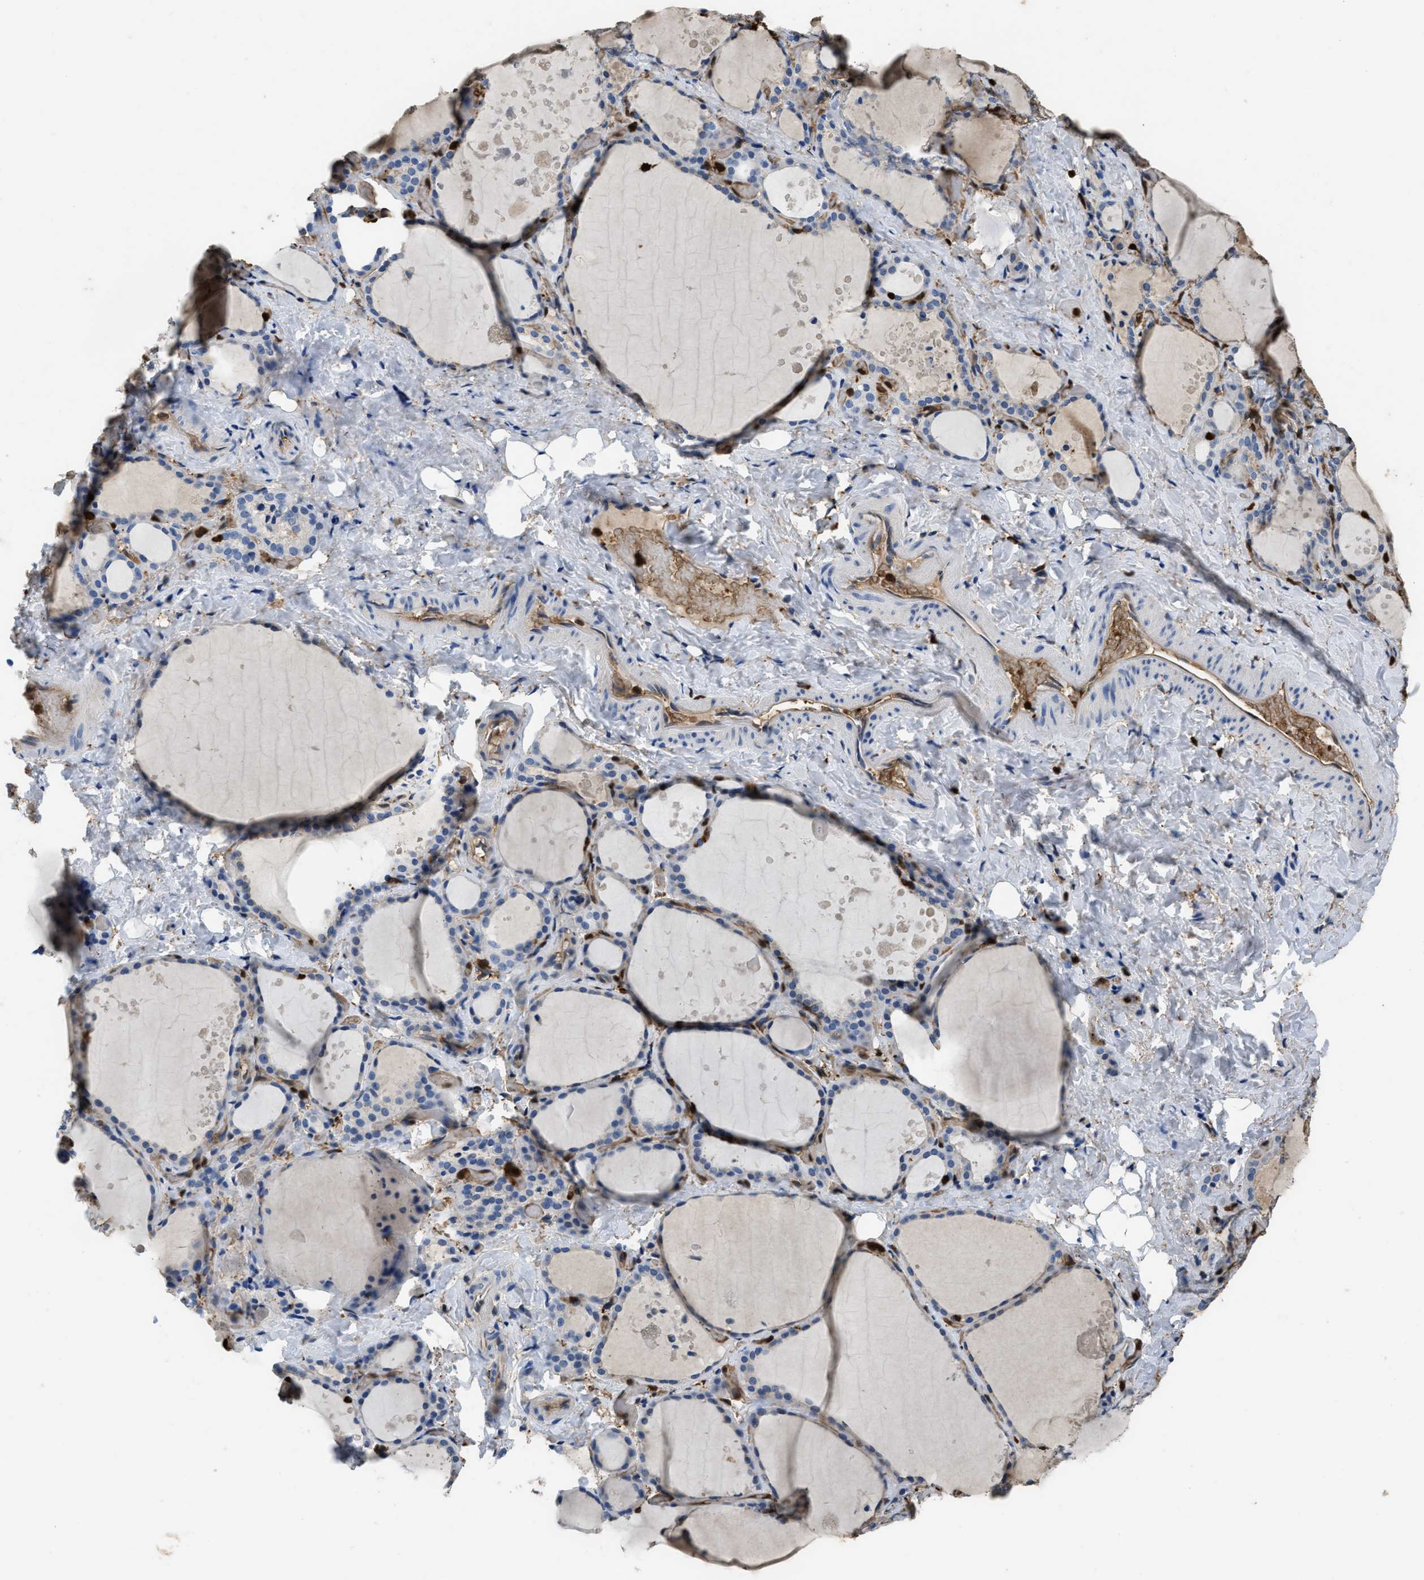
{"staining": {"intensity": "negative", "quantity": "none", "location": "none"}, "tissue": "thyroid gland", "cell_type": "Glandular cells", "image_type": "normal", "snomed": [{"axis": "morphology", "description": "Normal tissue, NOS"}, {"axis": "topography", "description": "Thyroid gland"}], "caption": "IHC photomicrograph of normal thyroid gland: thyroid gland stained with DAB (3,3'-diaminobenzidine) exhibits no significant protein expression in glandular cells. The staining was performed using DAB (3,3'-diaminobenzidine) to visualize the protein expression in brown, while the nuclei were stained in blue with hematoxylin (Magnification: 20x).", "gene": "ARHGDIB", "patient": {"sex": "female", "age": 44}}